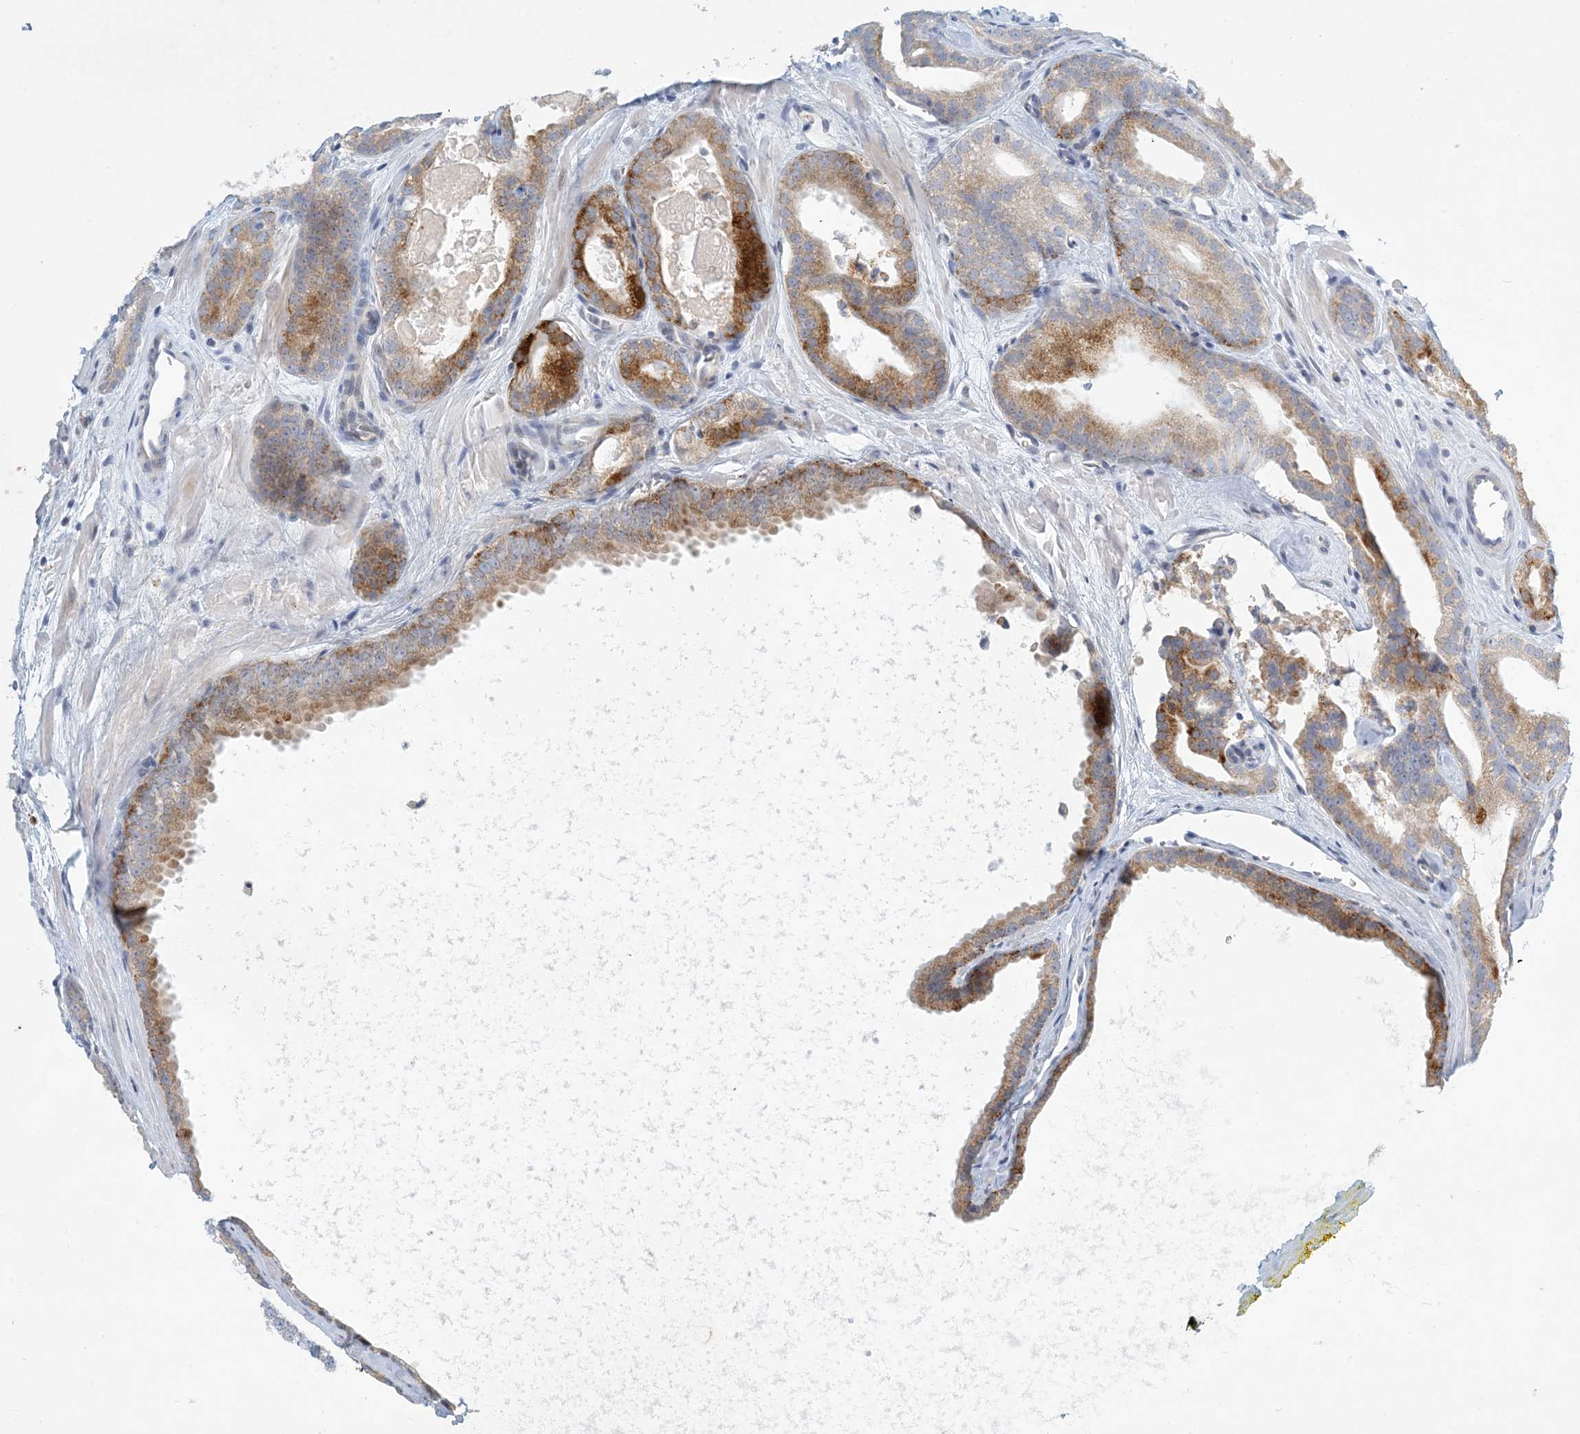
{"staining": {"intensity": "moderate", "quantity": ">75%", "location": "cytoplasmic/membranous"}, "tissue": "prostate cancer", "cell_type": "Tumor cells", "image_type": "cancer", "snomed": [{"axis": "morphology", "description": "Adenocarcinoma, High grade"}, {"axis": "topography", "description": "Prostate"}], "caption": "A micrograph of human high-grade adenocarcinoma (prostate) stained for a protein exhibits moderate cytoplasmic/membranous brown staining in tumor cells.", "gene": "ZNF385D", "patient": {"sex": "male", "age": 57}}